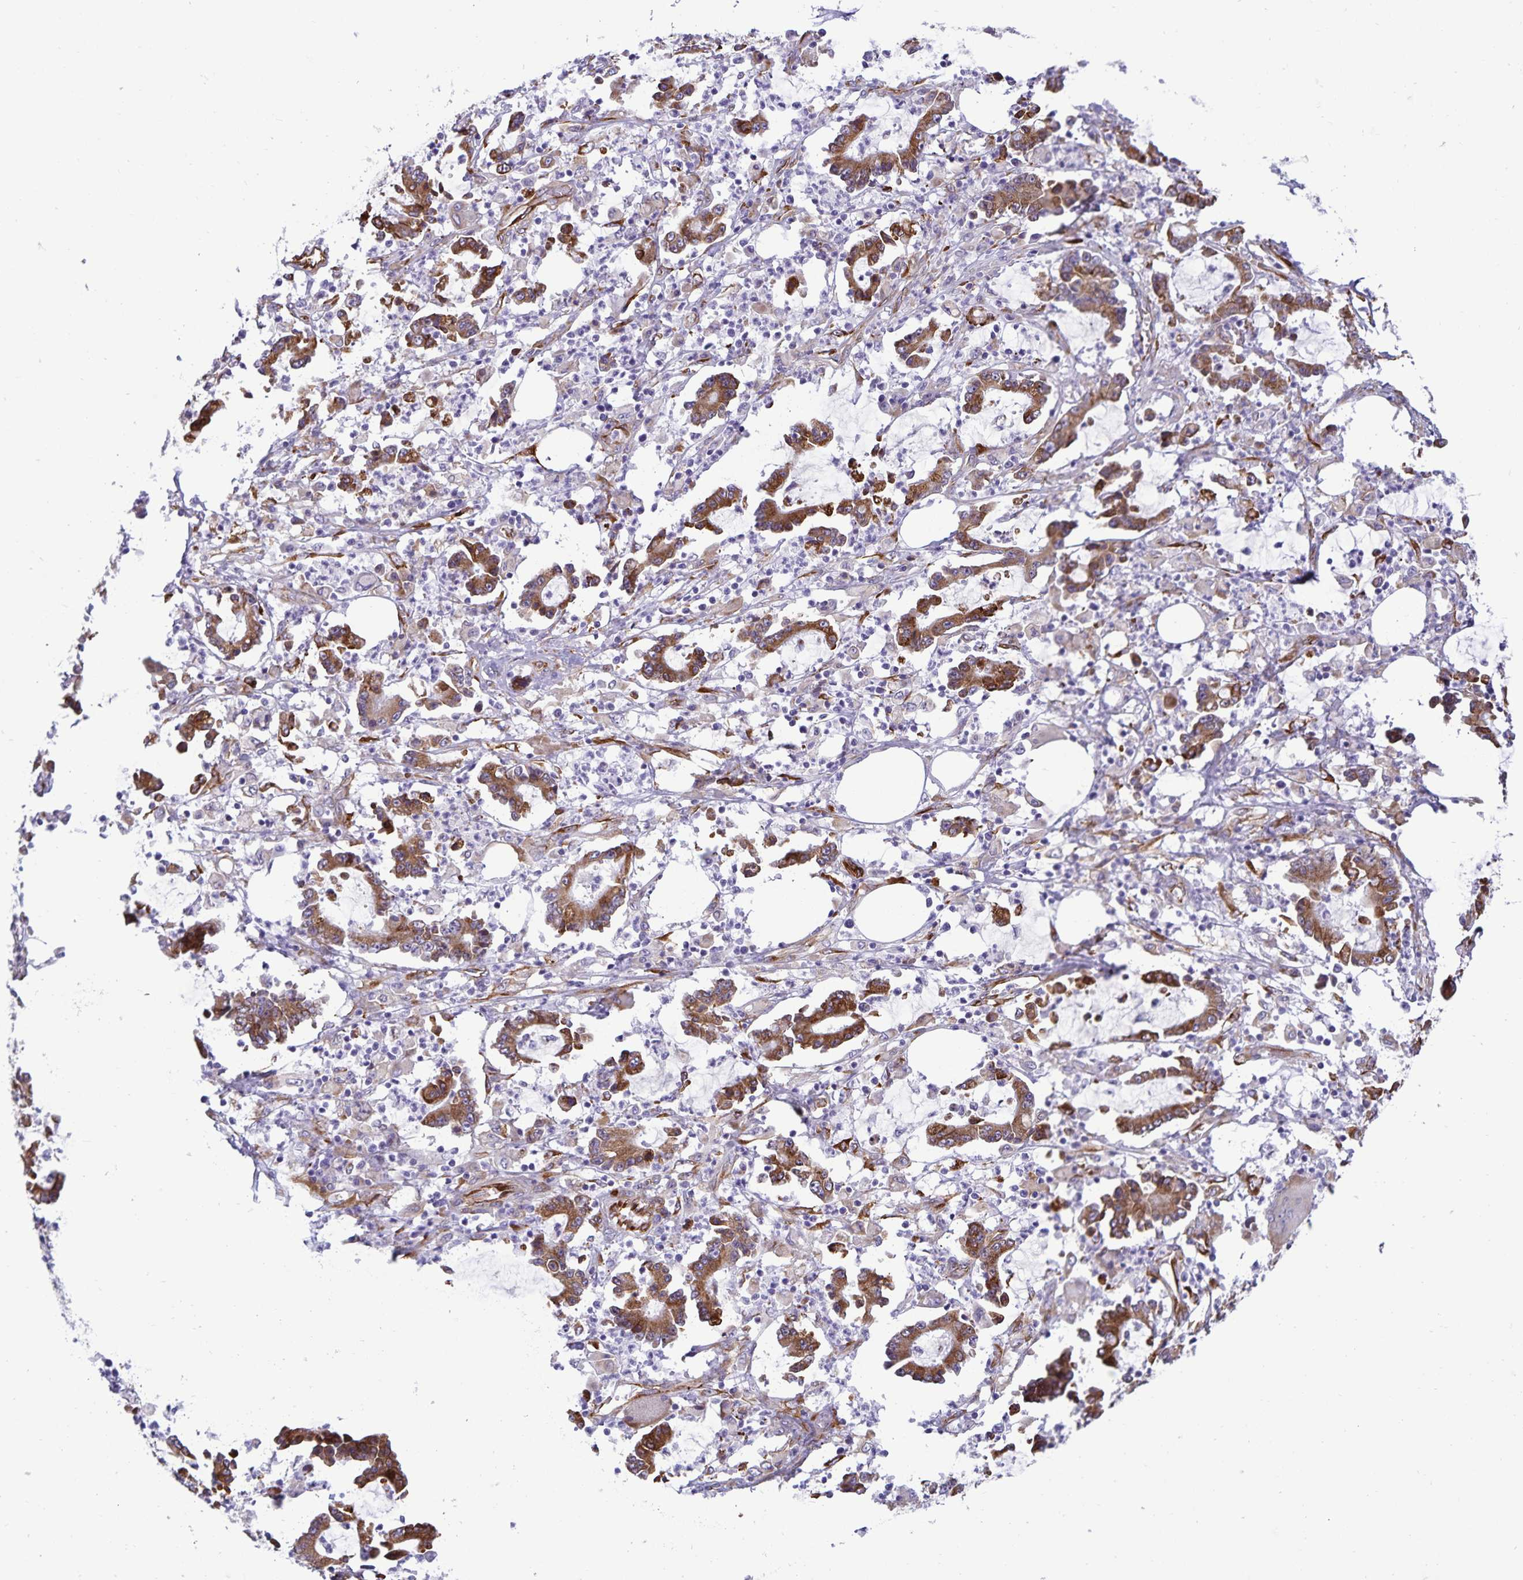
{"staining": {"intensity": "strong", "quantity": ">75%", "location": "cytoplasmic/membranous"}, "tissue": "stomach cancer", "cell_type": "Tumor cells", "image_type": "cancer", "snomed": [{"axis": "morphology", "description": "Adenocarcinoma, NOS"}, {"axis": "topography", "description": "Stomach, upper"}], "caption": "Protein expression analysis of stomach adenocarcinoma exhibits strong cytoplasmic/membranous expression in approximately >75% of tumor cells.", "gene": "RCN1", "patient": {"sex": "male", "age": 68}}